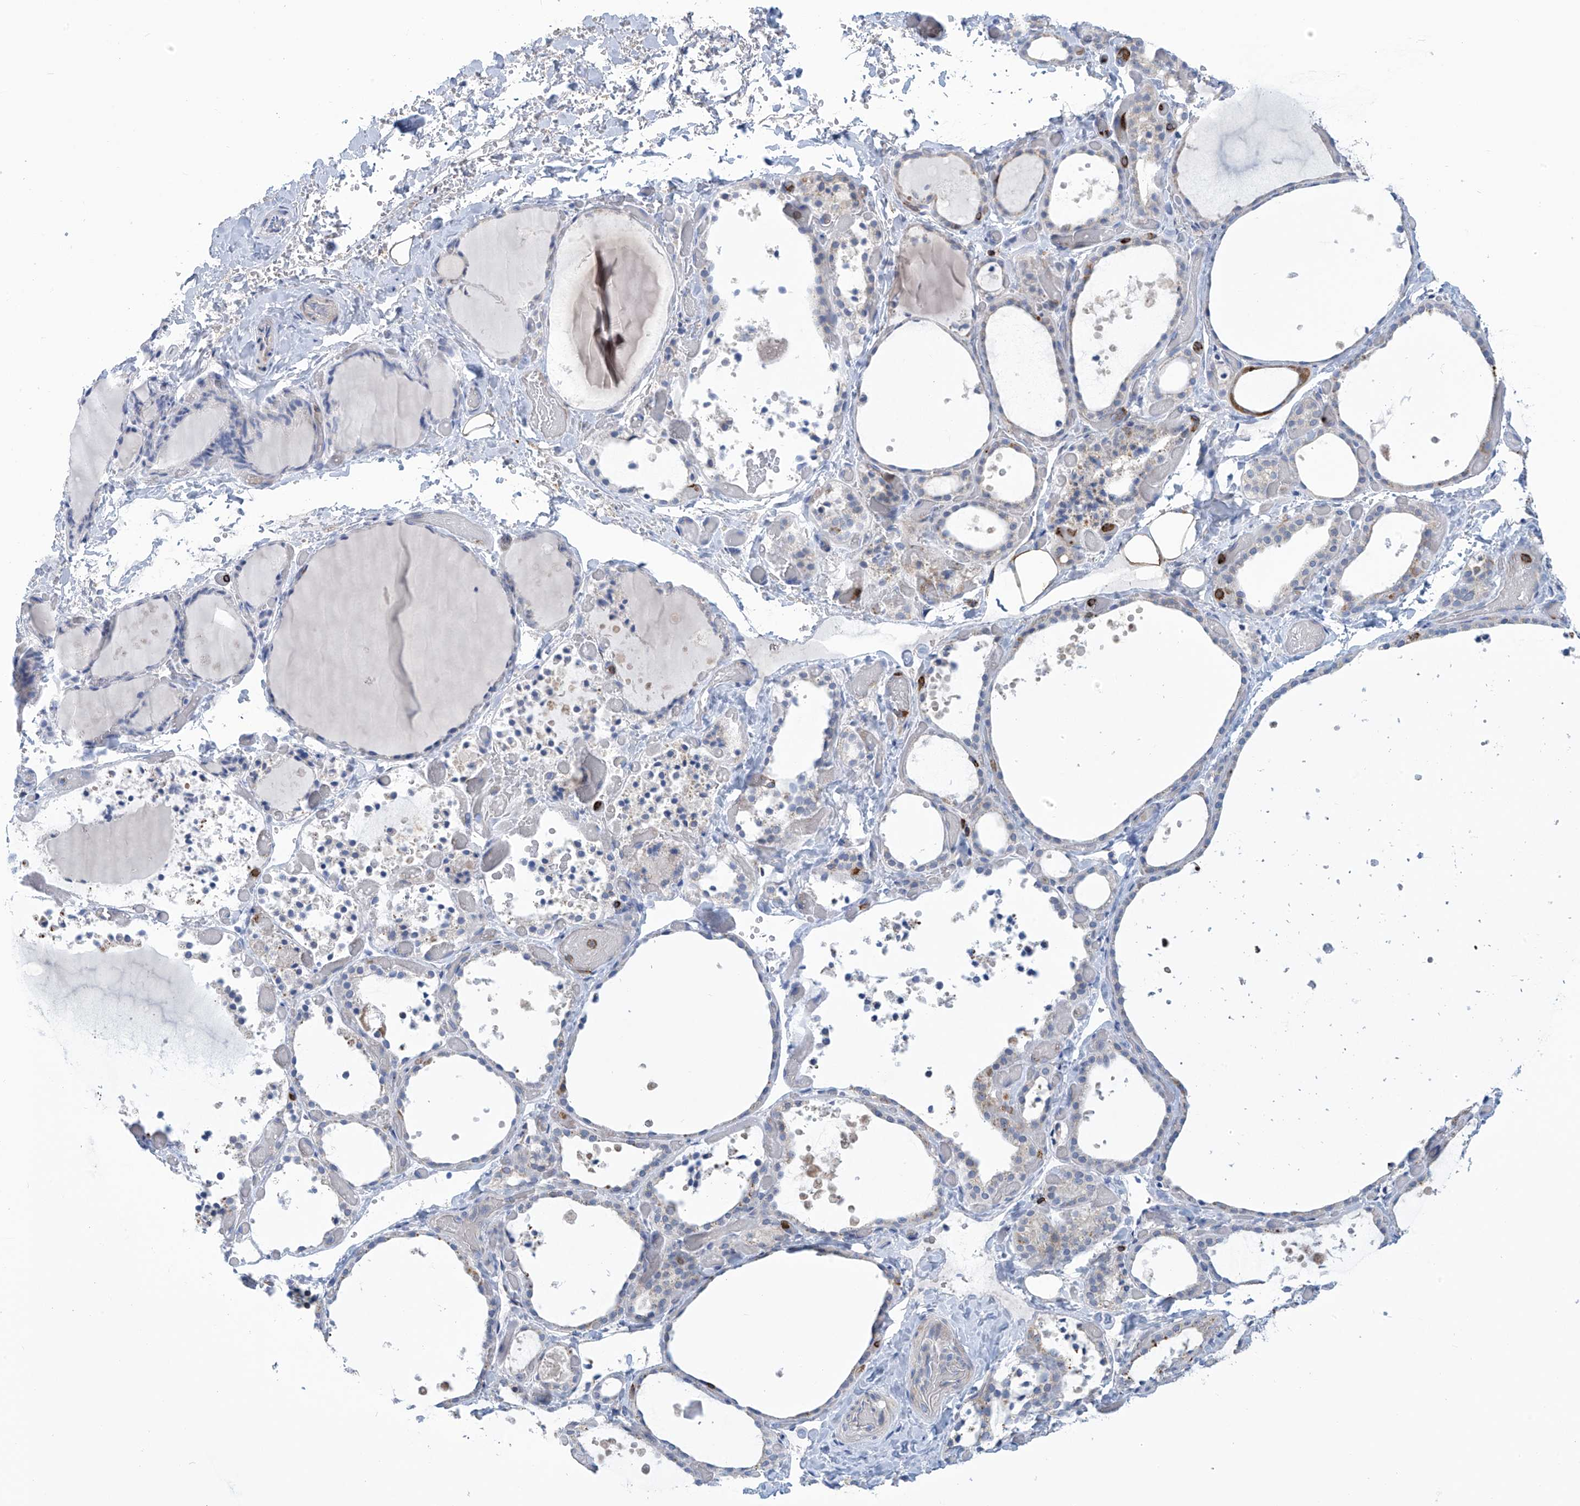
{"staining": {"intensity": "negative", "quantity": "none", "location": "none"}, "tissue": "thyroid gland", "cell_type": "Glandular cells", "image_type": "normal", "snomed": [{"axis": "morphology", "description": "Normal tissue, NOS"}, {"axis": "topography", "description": "Thyroid gland"}], "caption": "This is an immunohistochemistry image of normal human thyroid gland. There is no positivity in glandular cells.", "gene": "IBA57", "patient": {"sex": "female", "age": 44}}